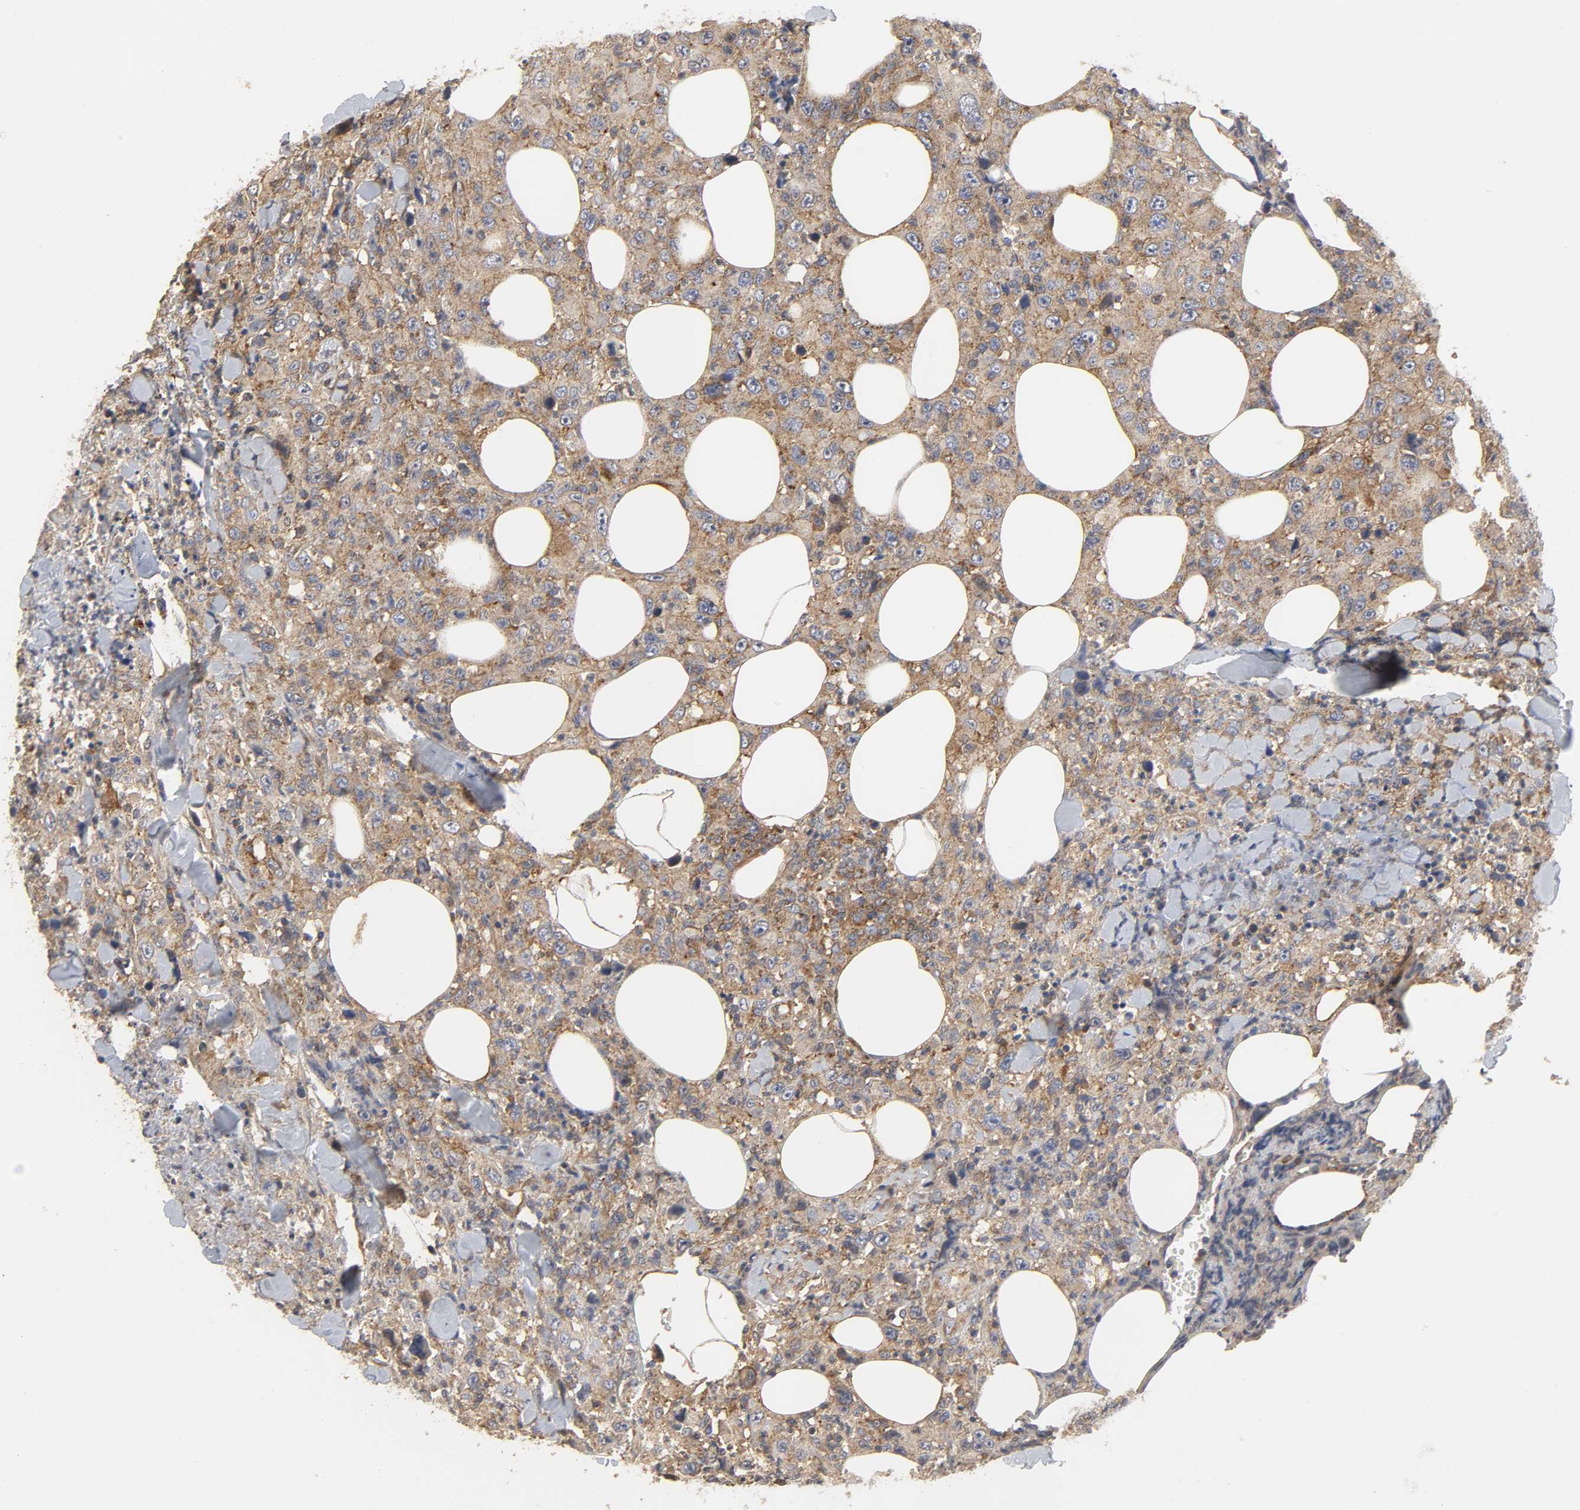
{"staining": {"intensity": "moderate", "quantity": ">75%", "location": "cytoplasmic/membranous"}, "tissue": "thyroid cancer", "cell_type": "Tumor cells", "image_type": "cancer", "snomed": [{"axis": "morphology", "description": "Carcinoma, NOS"}, {"axis": "topography", "description": "Thyroid gland"}], "caption": "Immunohistochemistry (IHC) photomicrograph of human thyroid cancer stained for a protein (brown), which shows medium levels of moderate cytoplasmic/membranous staining in approximately >75% of tumor cells.", "gene": "SH3GLB1", "patient": {"sex": "female", "age": 77}}